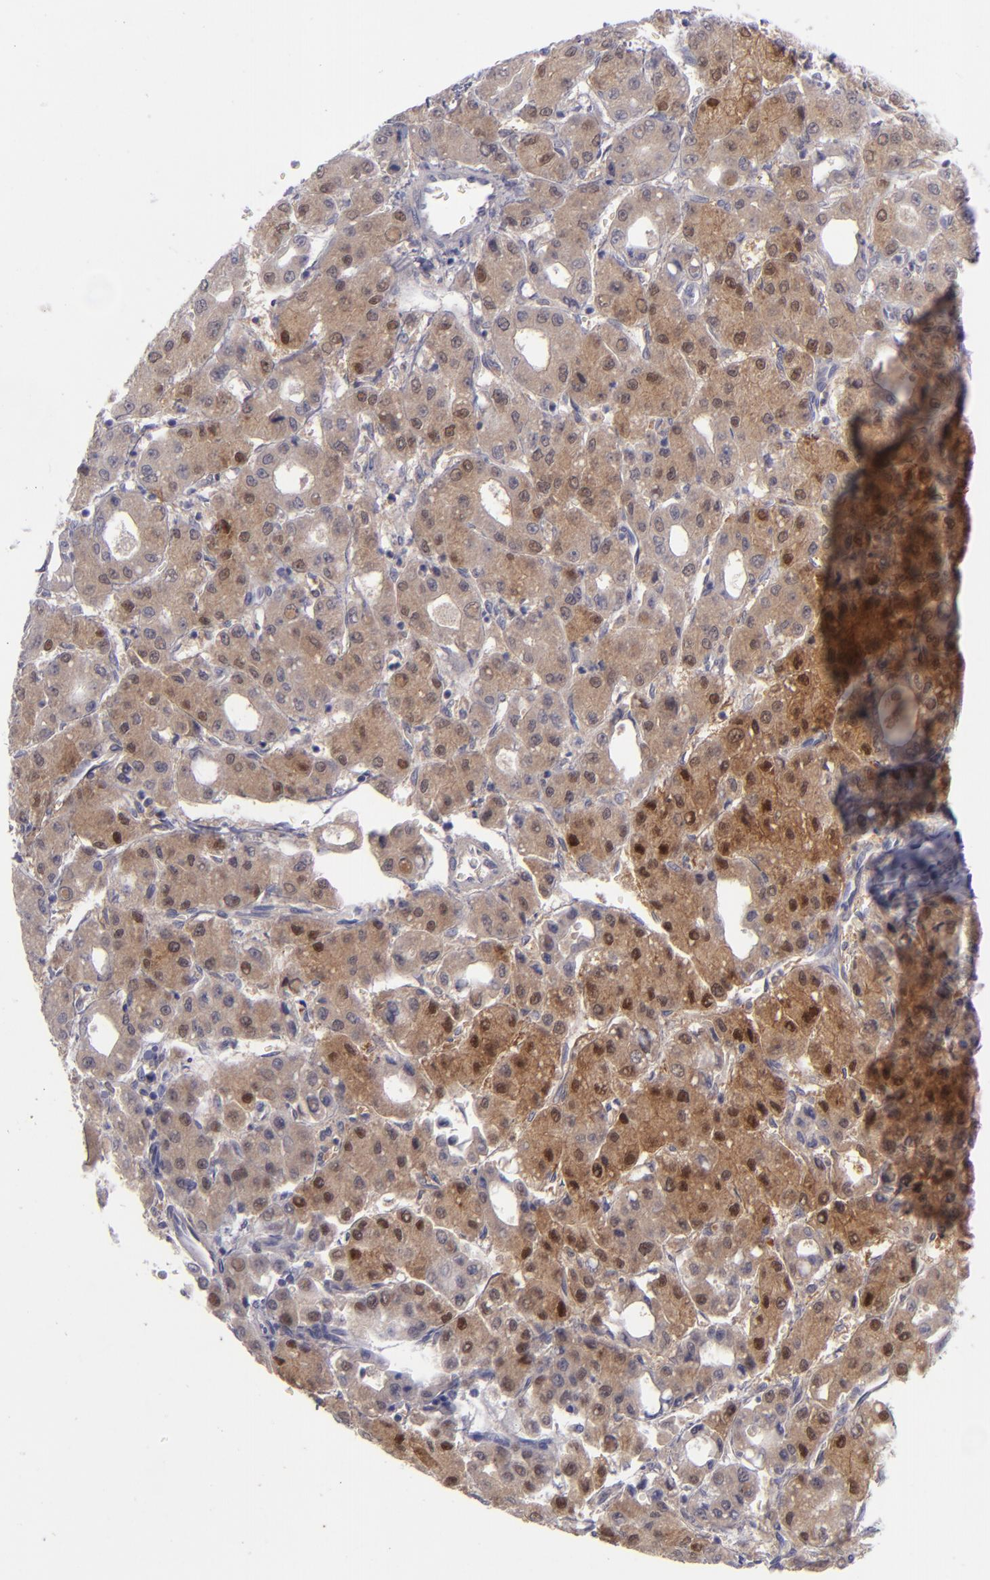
{"staining": {"intensity": "moderate", "quantity": ">75%", "location": "cytoplasmic/membranous"}, "tissue": "liver cancer", "cell_type": "Tumor cells", "image_type": "cancer", "snomed": [{"axis": "morphology", "description": "Carcinoma, Hepatocellular, NOS"}, {"axis": "topography", "description": "Liver"}], "caption": "Human hepatocellular carcinoma (liver) stained with a protein marker exhibits moderate staining in tumor cells.", "gene": "EVPL", "patient": {"sex": "male", "age": 69}}